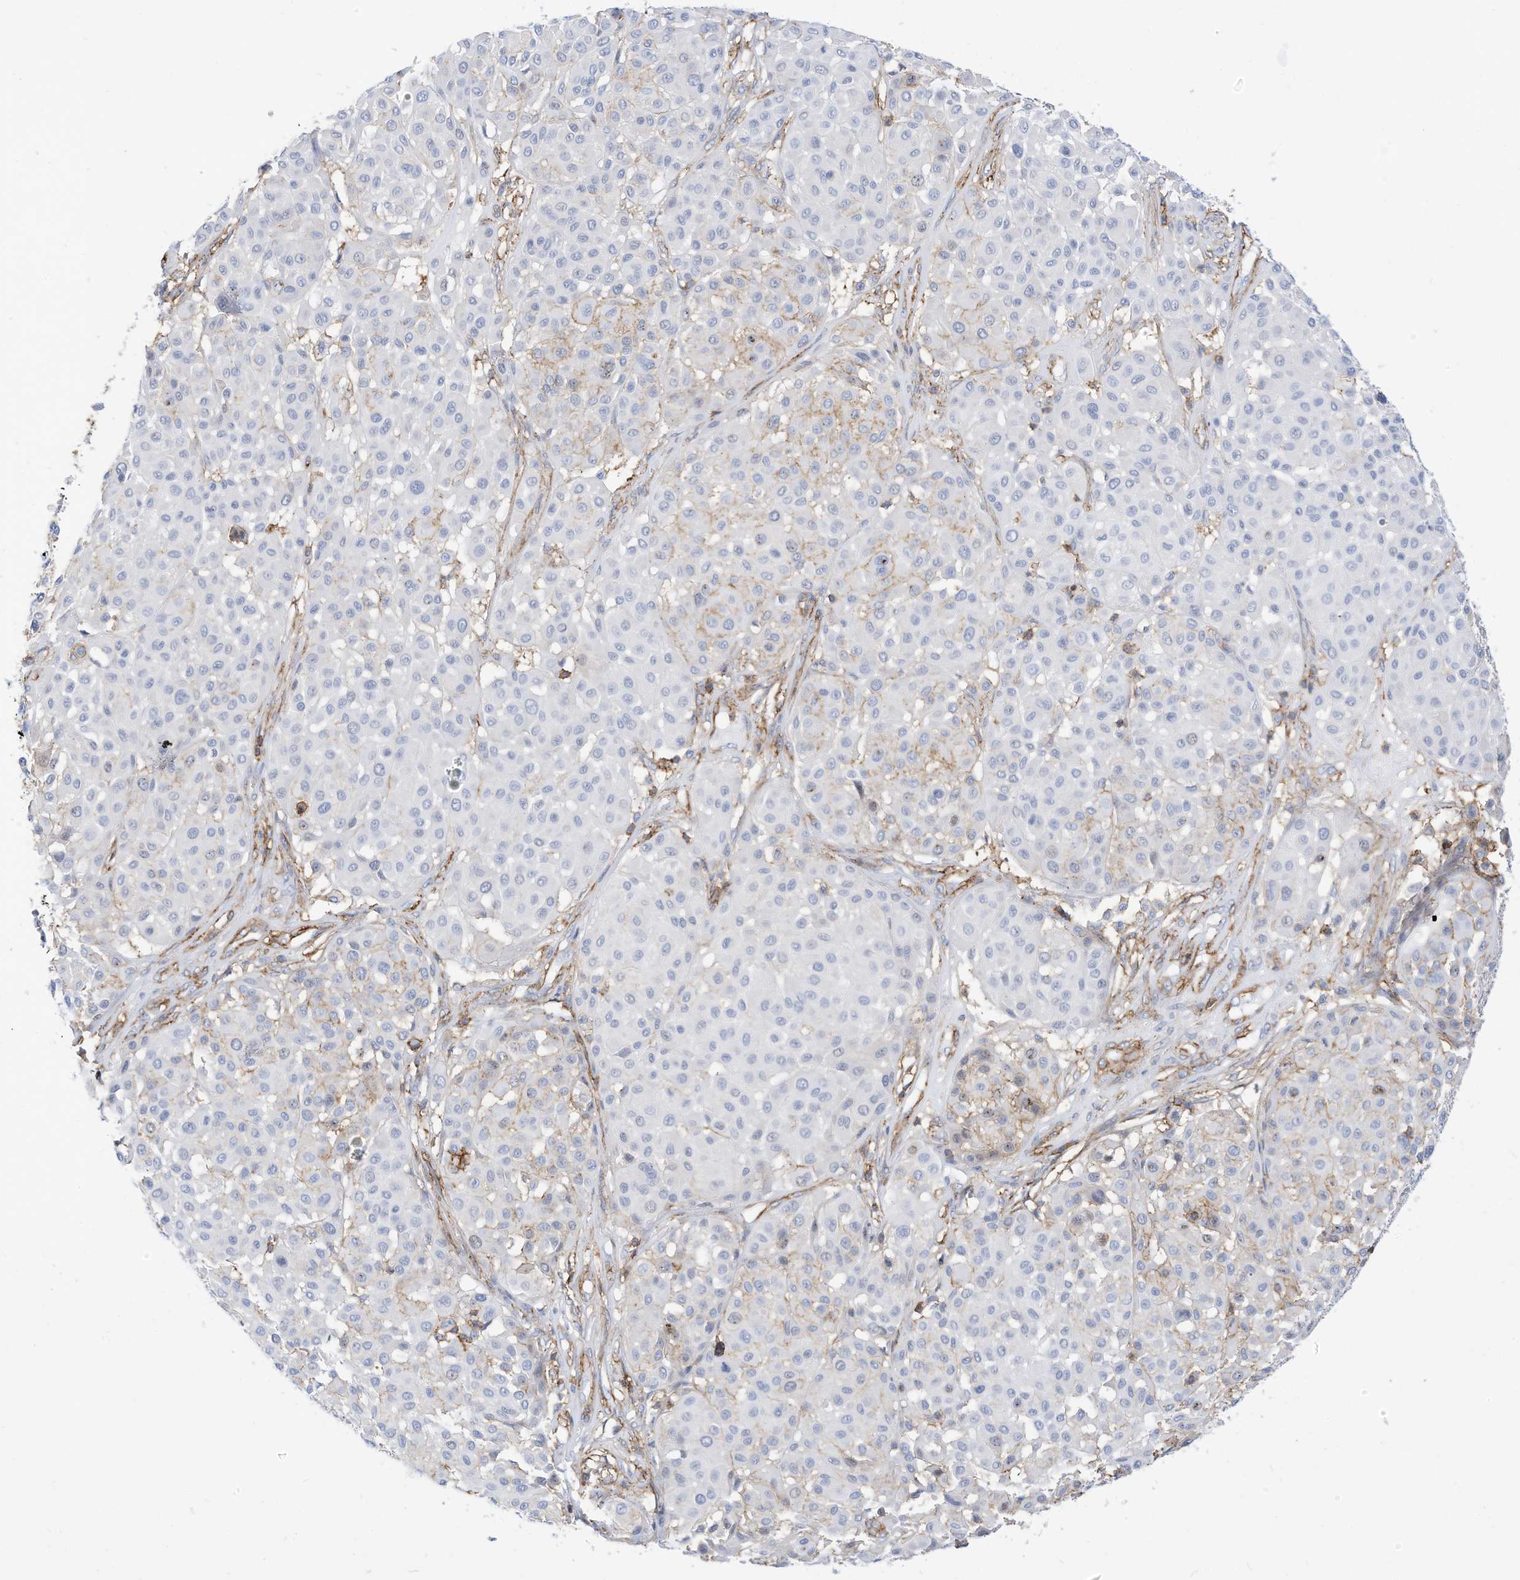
{"staining": {"intensity": "negative", "quantity": "none", "location": "none"}, "tissue": "melanoma", "cell_type": "Tumor cells", "image_type": "cancer", "snomed": [{"axis": "morphology", "description": "Malignant melanoma, Metastatic site"}, {"axis": "topography", "description": "Soft tissue"}], "caption": "Immunohistochemical staining of malignant melanoma (metastatic site) demonstrates no significant positivity in tumor cells.", "gene": "TXNDC9", "patient": {"sex": "male", "age": 41}}